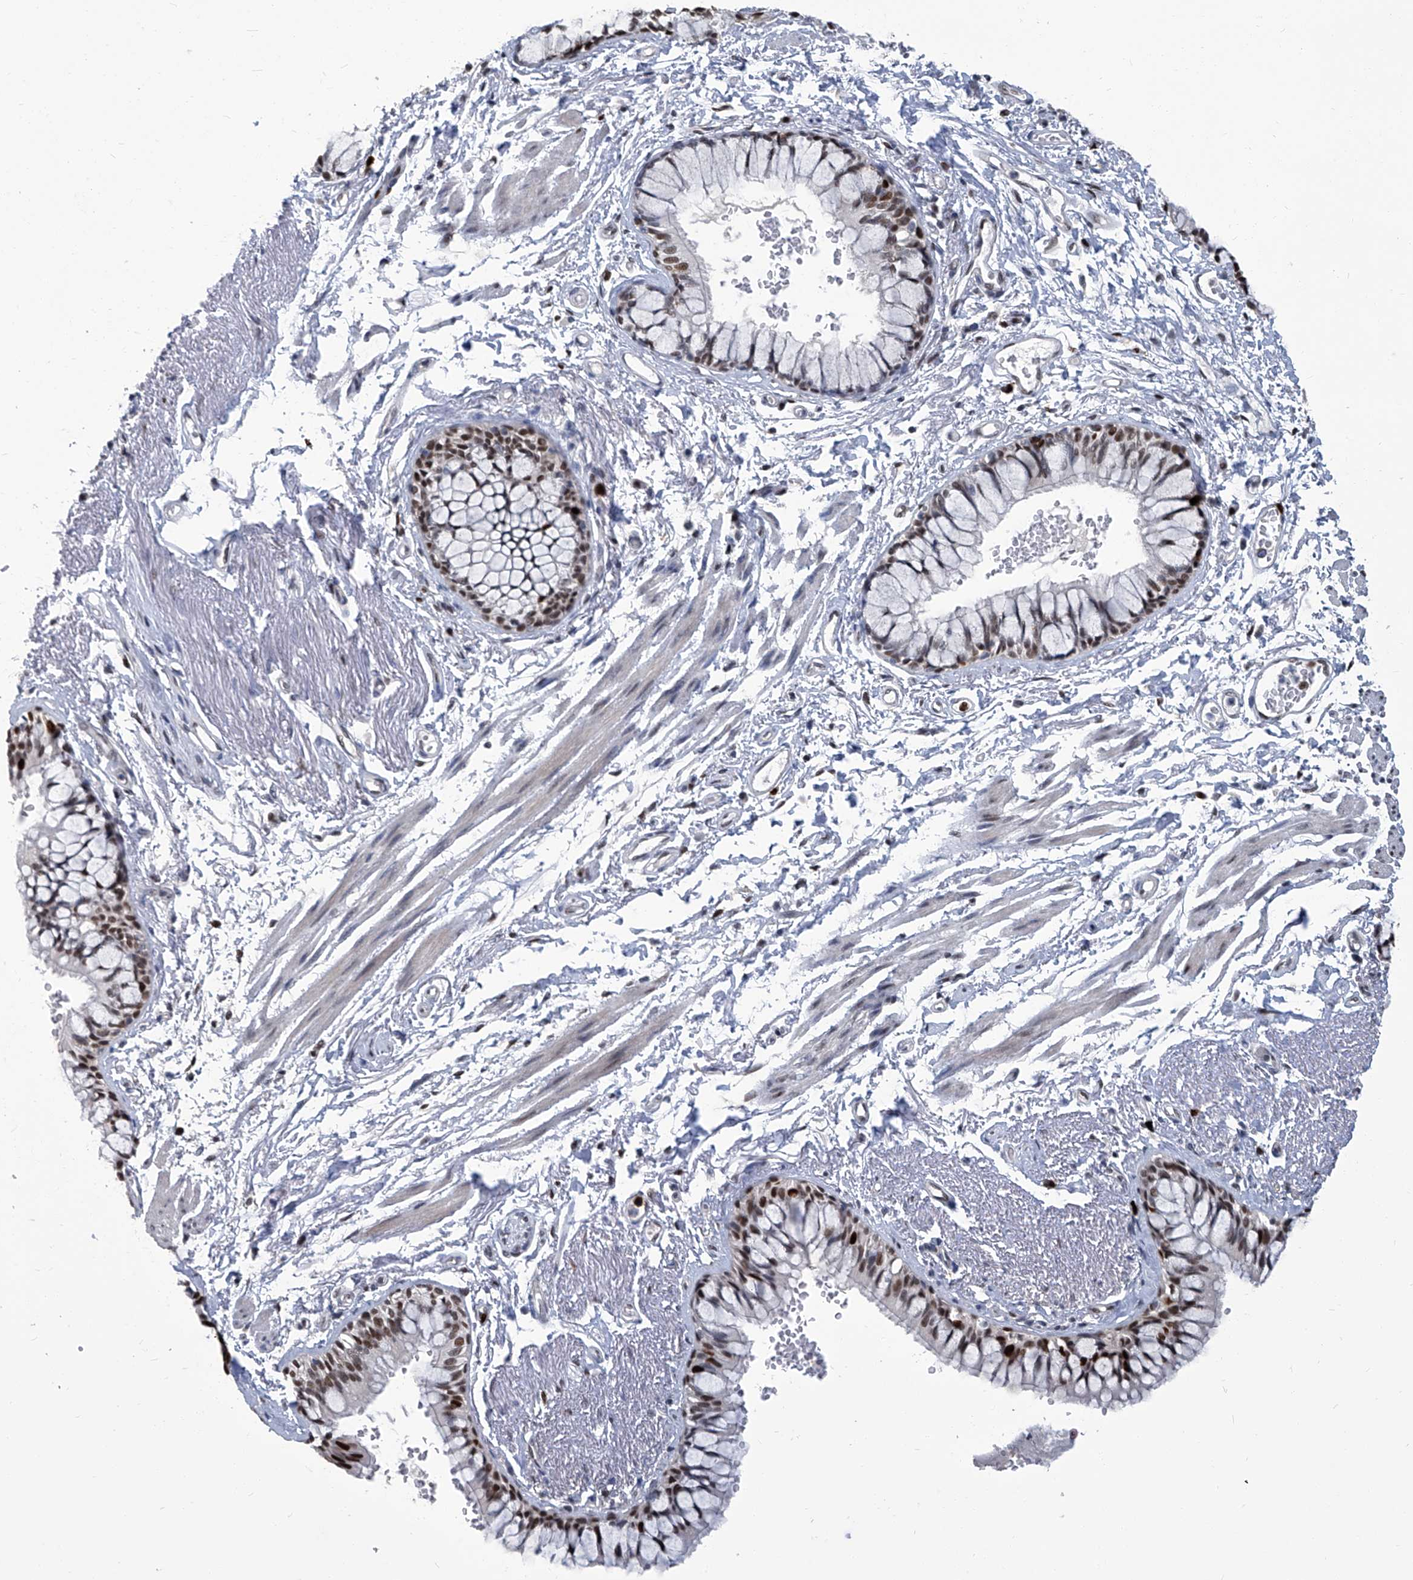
{"staining": {"intensity": "strong", "quantity": ">75%", "location": "nuclear"}, "tissue": "bronchus", "cell_type": "Respiratory epithelial cells", "image_type": "normal", "snomed": [{"axis": "morphology", "description": "Normal tissue, NOS"}, {"axis": "topography", "description": "Cartilage tissue"}, {"axis": "topography", "description": "Bronchus"}], "caption": "Immunohistochemistry micrograph of unremarkable bronchus: human bronchus stained using immunohistochemistry exhibits high levels of strong protein expression localized specifically in the nuclear of respiratory epithelial cells, appearing as a nuclear brown color.", "gene": "PCNA", "patient": {"sex": "female", "age": 73}}